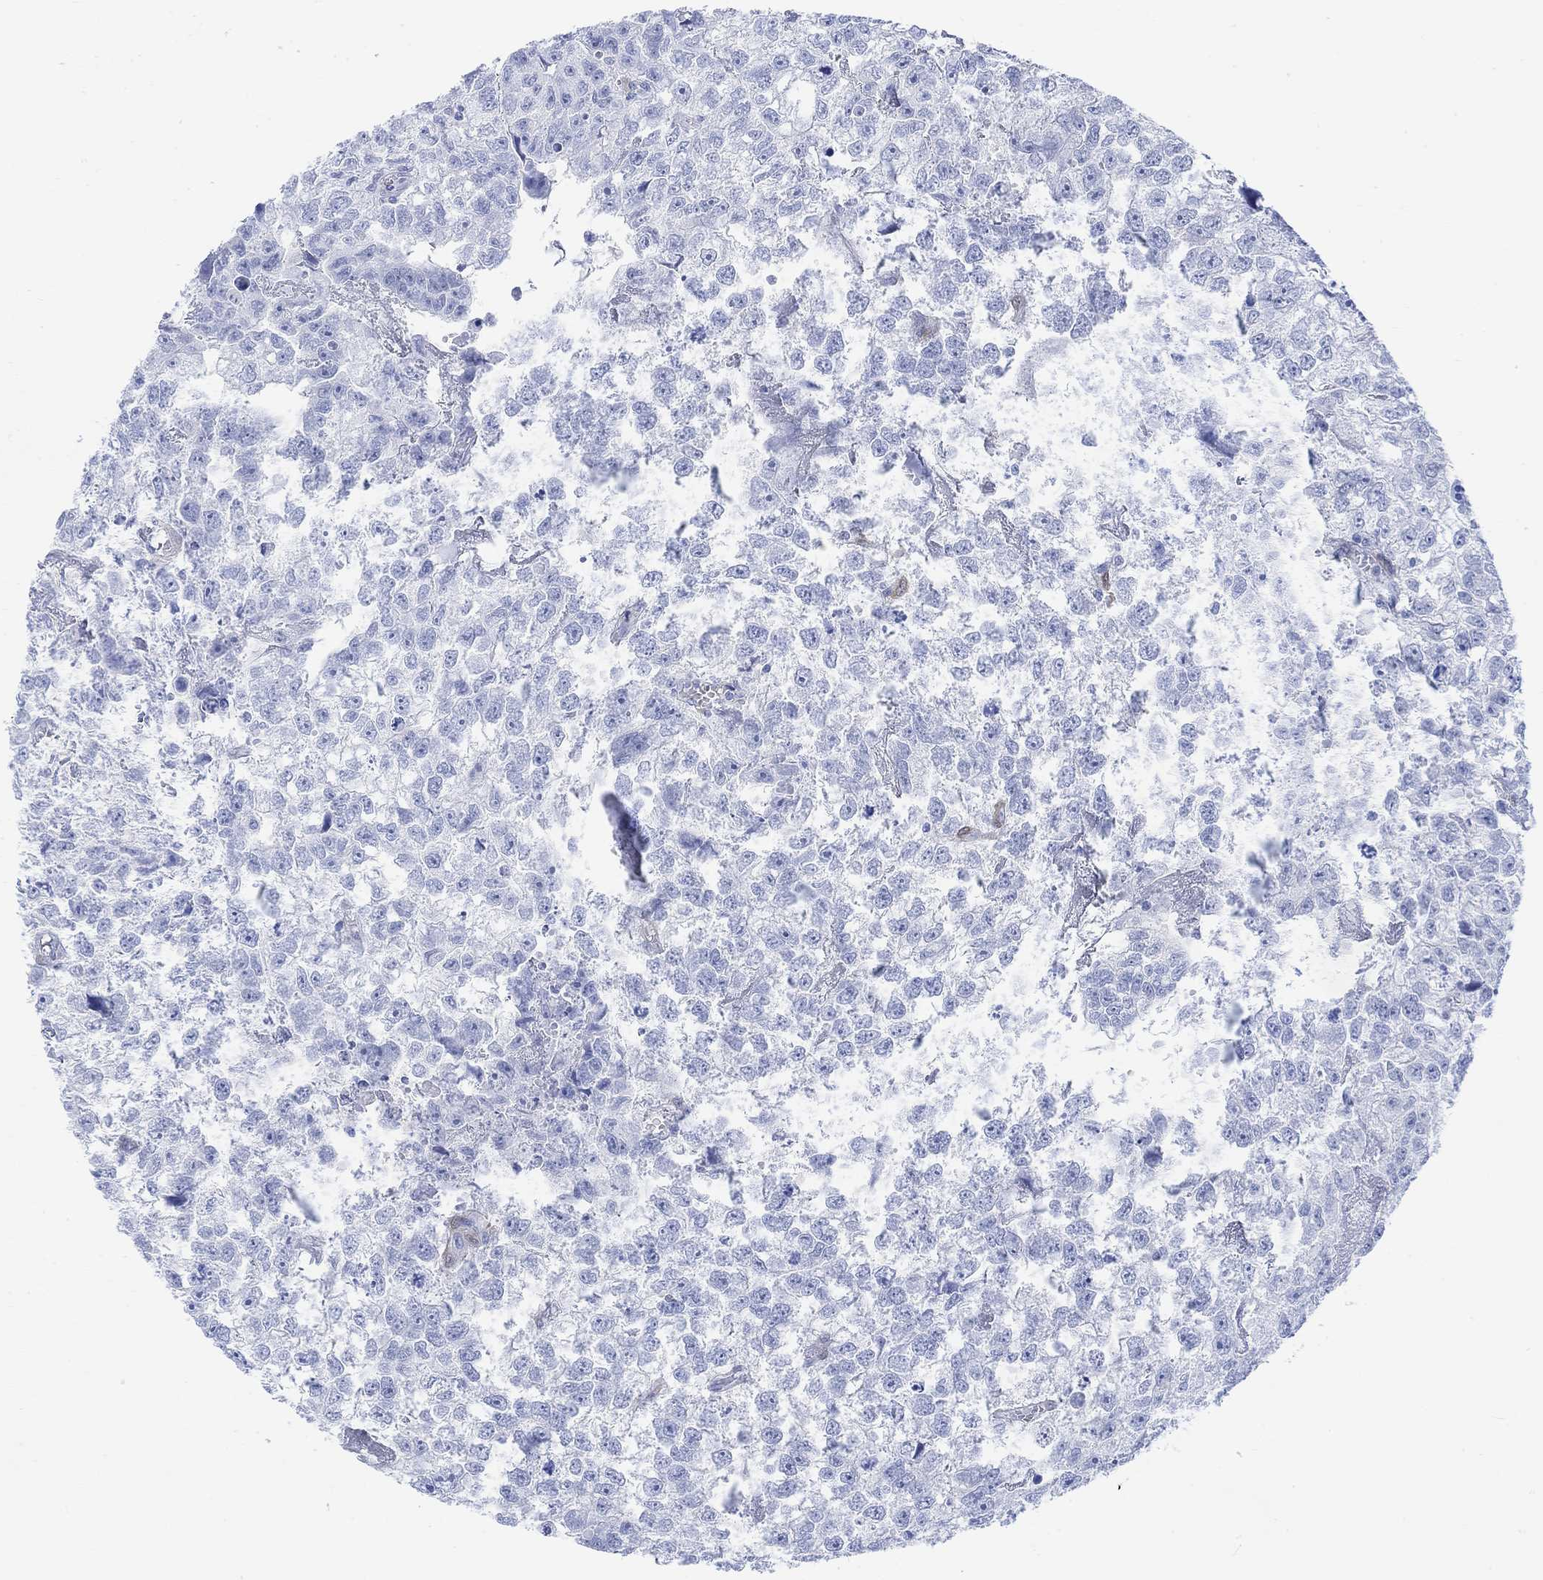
{"staining": {"intensity": "negative", "quantity": "none", "location": "none"}, "tissue": "testis cancer", "cell_type": "Tumor cells", "image_type": "cancer", "snomed": [{"axis": "morphology", "description": "Carcinoma, Embryonal, NOS"}, {"axis": "morphology", "description": "Teratoma, malignant, NOS"}, {"axis": "topography", "description": "Testis"}], "caption": "Immunohistochemistry photomicrograph of human testis cancer (teratoma (malignant)) stained for a protein (brown), which displays no expression in tumor cells.", "gene": "TPPP3", "patient": {"sex": "male", "age": 44}}